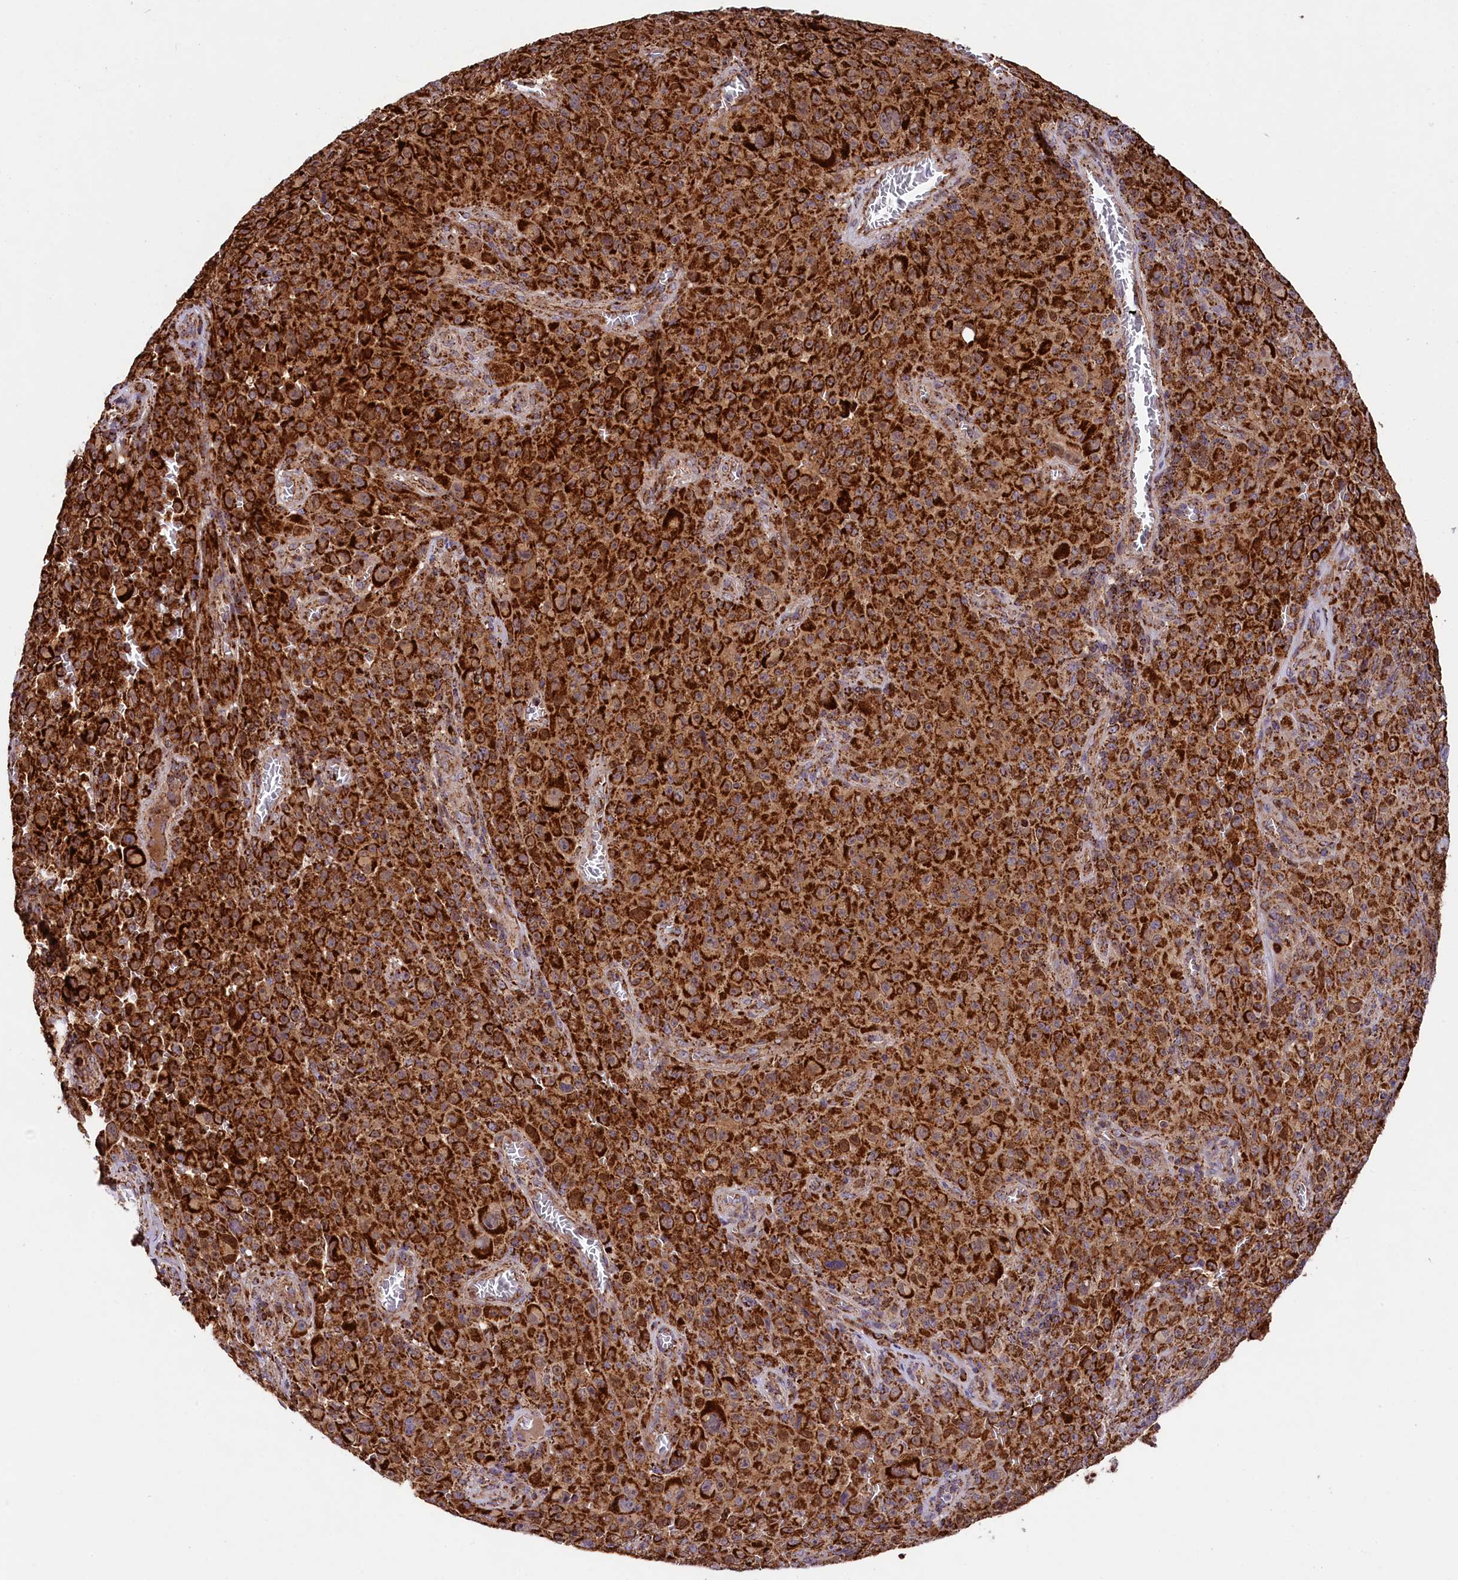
{"staining": {"intensity": "strong", "quantity": ">75%", "location": "cytoplasmic/membranous"}, "tissue": "melanoma", "cell_type": "Tumor cells", "image_type": "cancer", "snomed": [{"axis": "morphology", "description": "Malignant melanoma, NOS"}, {"axis": "topography", "description": "Skin"}], "caption": "This photomicrograph exhibits immunohistochemistry staining of melanoma, with high strong cytoplasmic/membranous positivity in approximately >75% of tumor cells.", "gene": "CLYBL", "patient": {"sex": "female", "age": 82}}